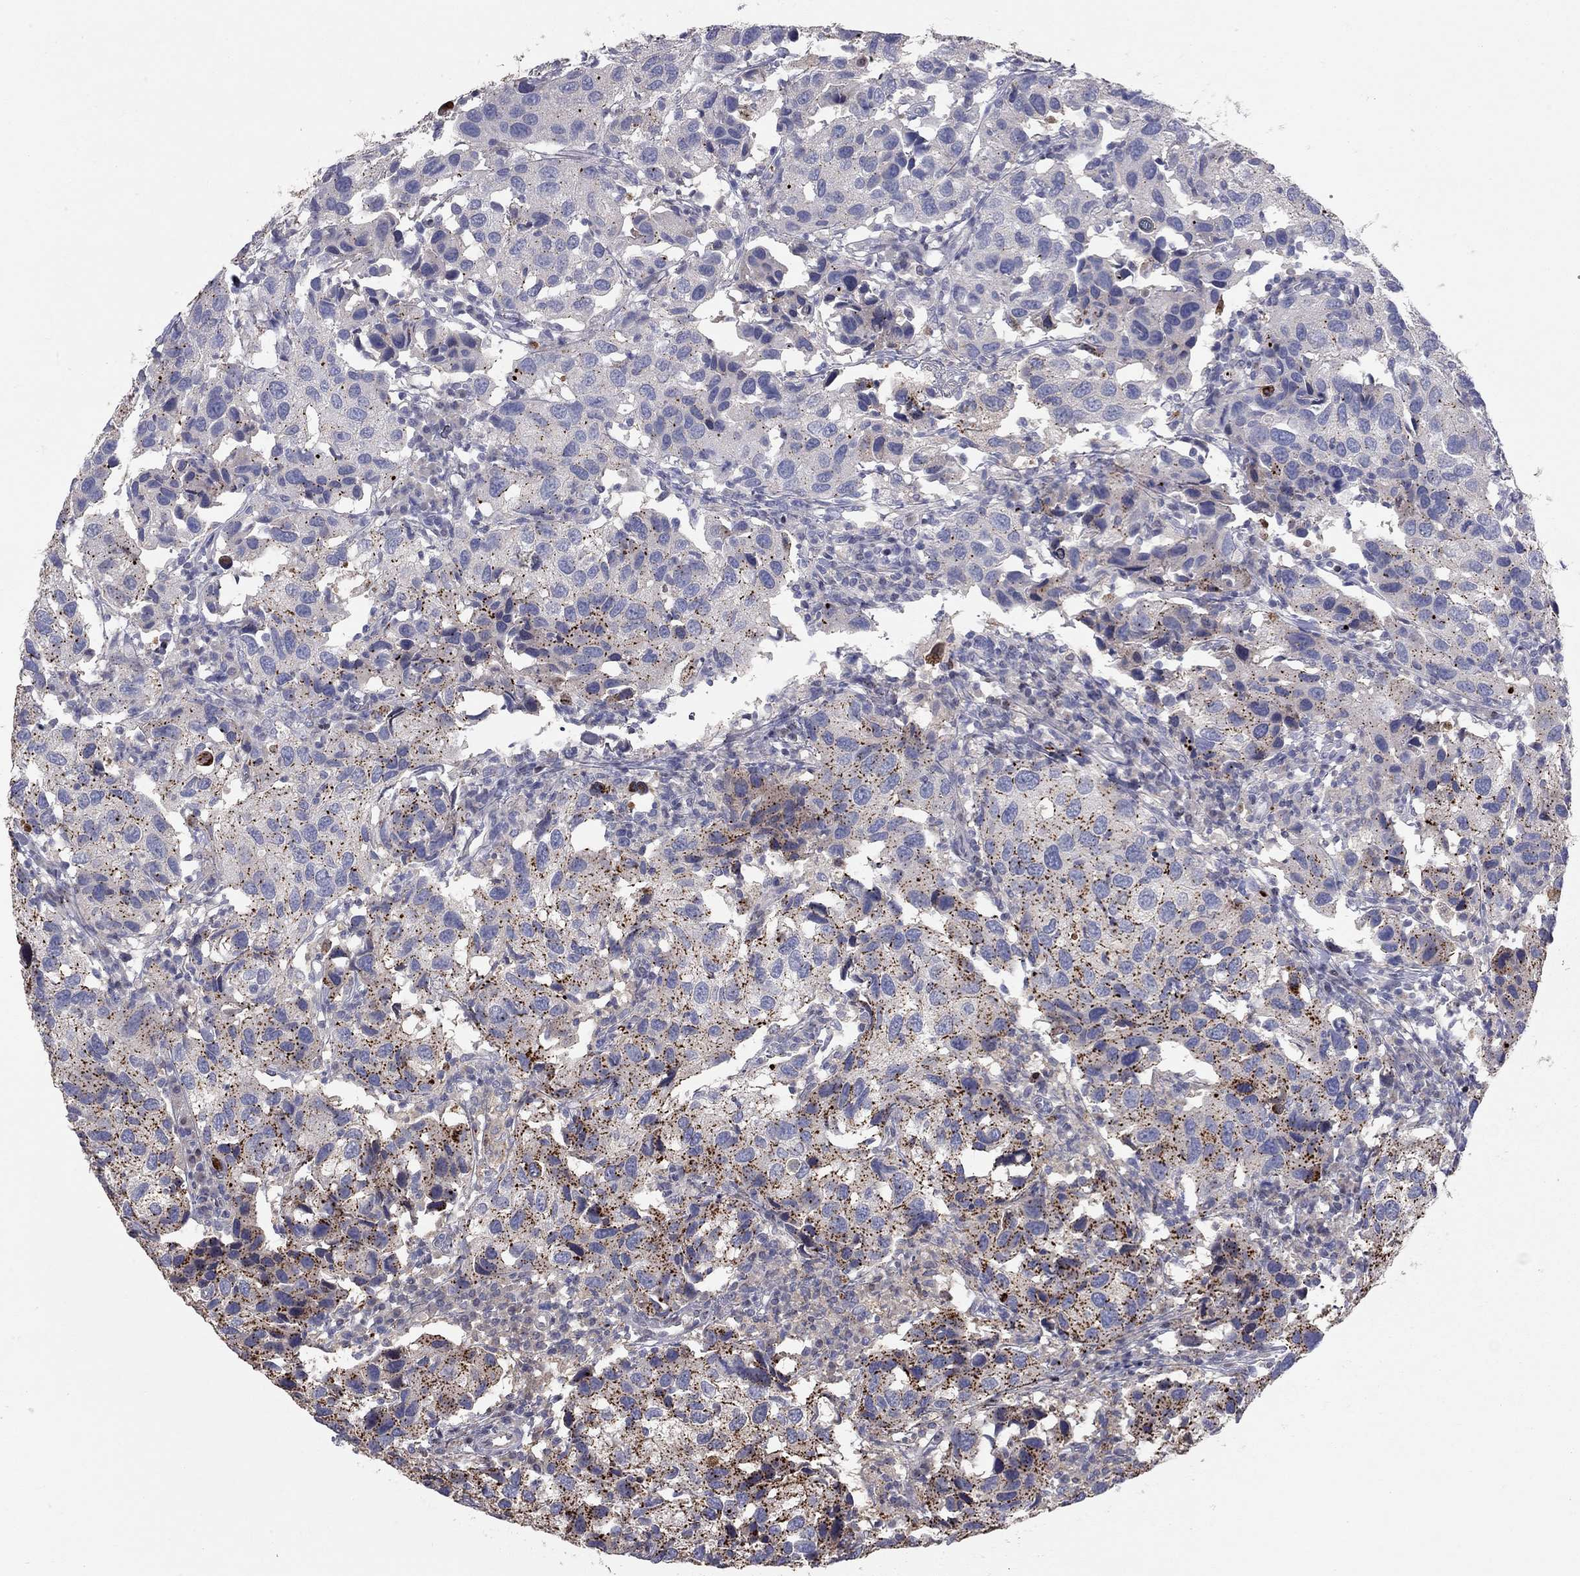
{"staining": {"intensity": "strong", "quantity": "25%-75%", "location": "cytoplasmic/membranous"}, "tissue": "urothelial cancer", "cell_type": "Tumor cells", "image_type": "cancer", "snomed": [{"axis": "morphology", "description": "Urothelial carcinoma, High grade"}, {"axis": "topography", "description": "Urinary bladder"}], "caption": "High-power microscopy captured an IHC image of urothelial carcinoma (high-grade), revealing strong cytoplasmic/membranous positivity in approximately 25%-75% of tumor cells. (brown staining indicates protein expression, while blue staining denotes nuclei).", "gene": "ERN2", "patient": {"sex": "male", "age": 79}}